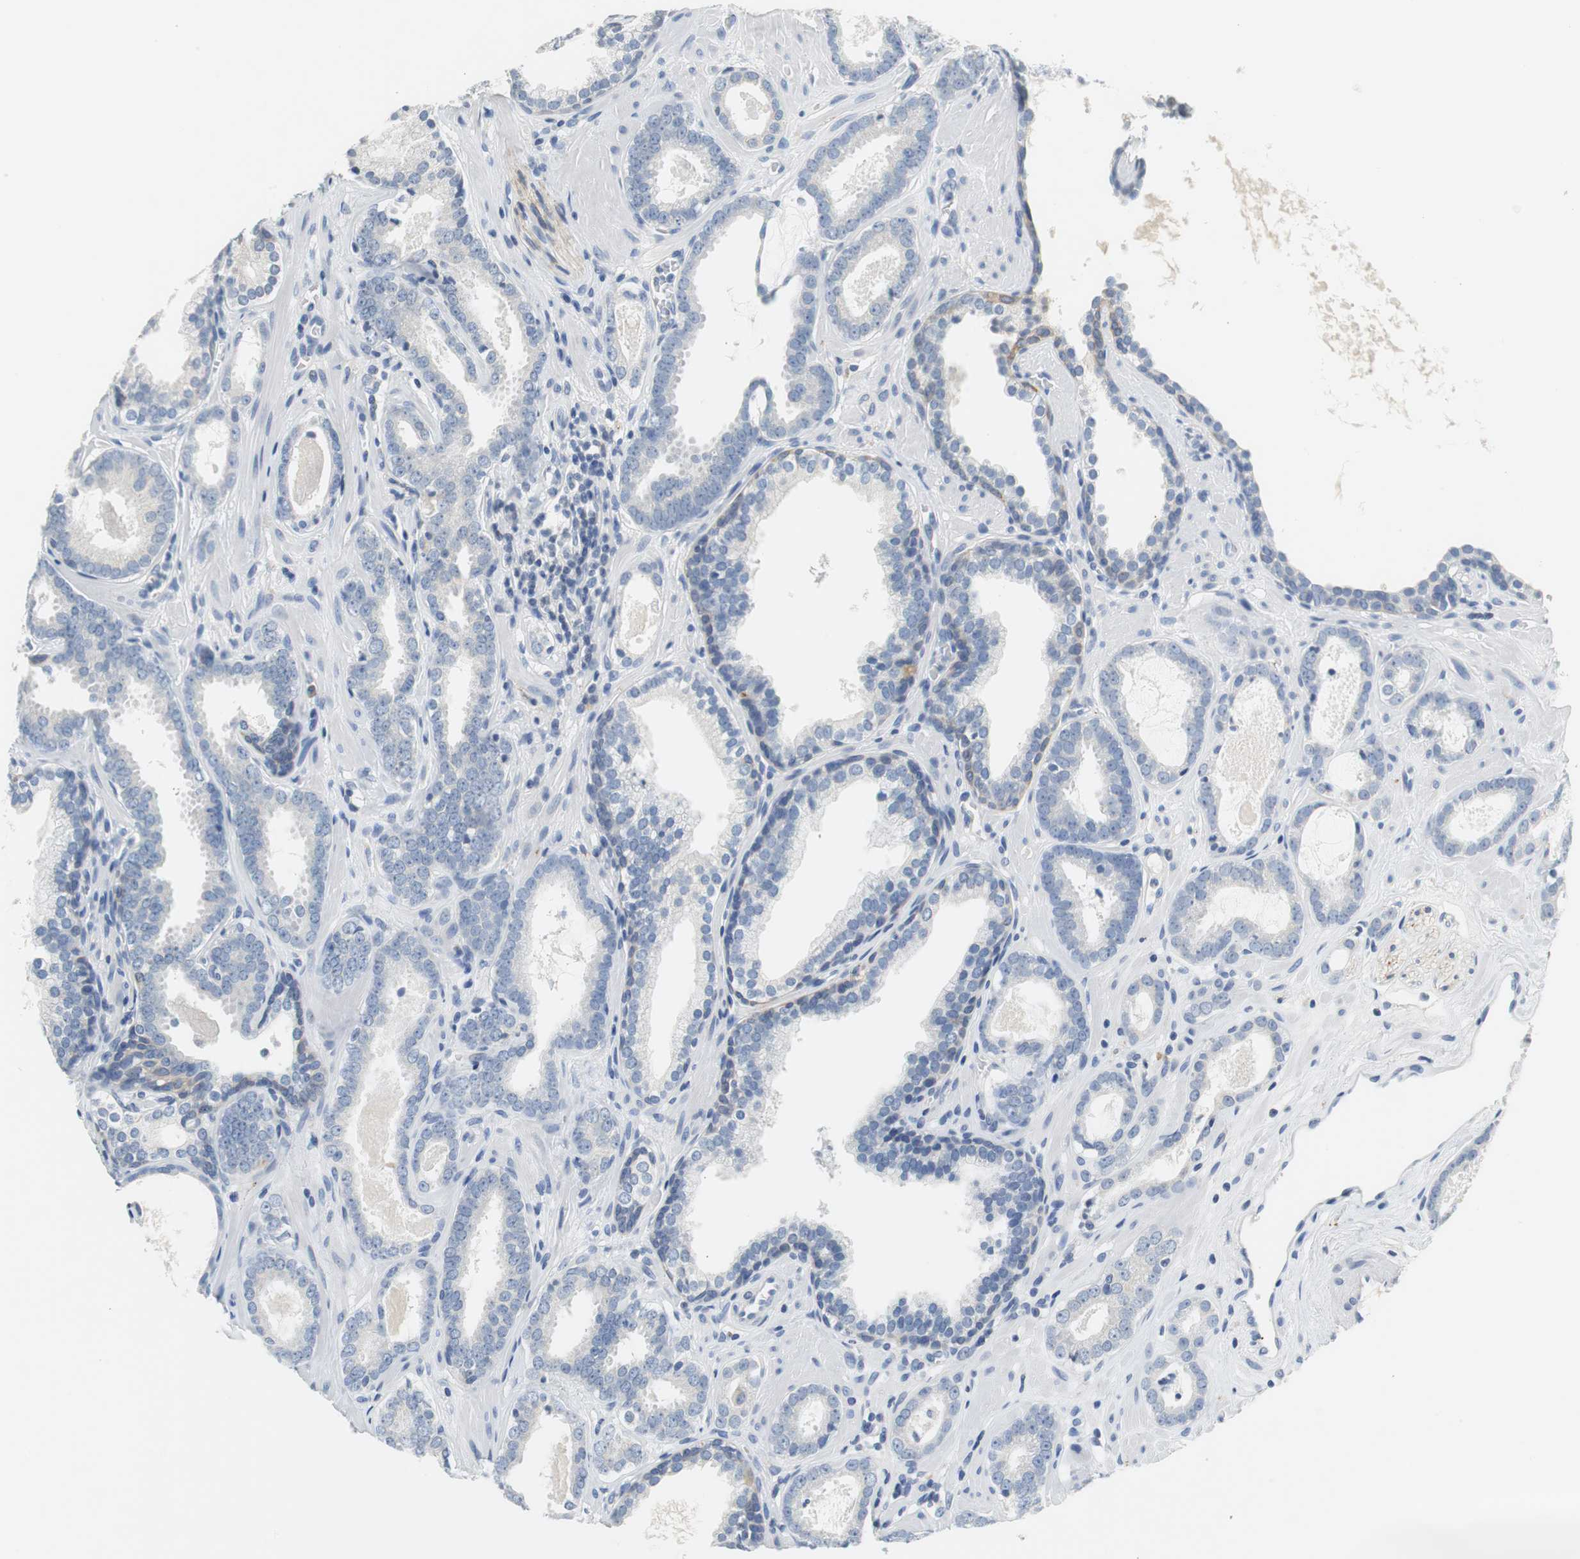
{"staining": {"intensity": "weak", "quantity": "<25%", "location": "cytoplasmic/membranous"}, "tissue": "prostate cancer", "cell_type": "Tumor cells", "image_type": "cancer", "snomed": [{"axis": "morphology", "description": "Adenocarcinoma, Low grade"}, {"axis": "topography", "description": "Prostate"}], "caption": "Histopathology image shows no significant protein staining in tumor cells of low-grade adenocarcinoma (prostate). (DAB immunohistochemistry with hematoxylin counter stain).", "gene": "GLCCI1", "patient": {"sex": "male", "age": 57}}